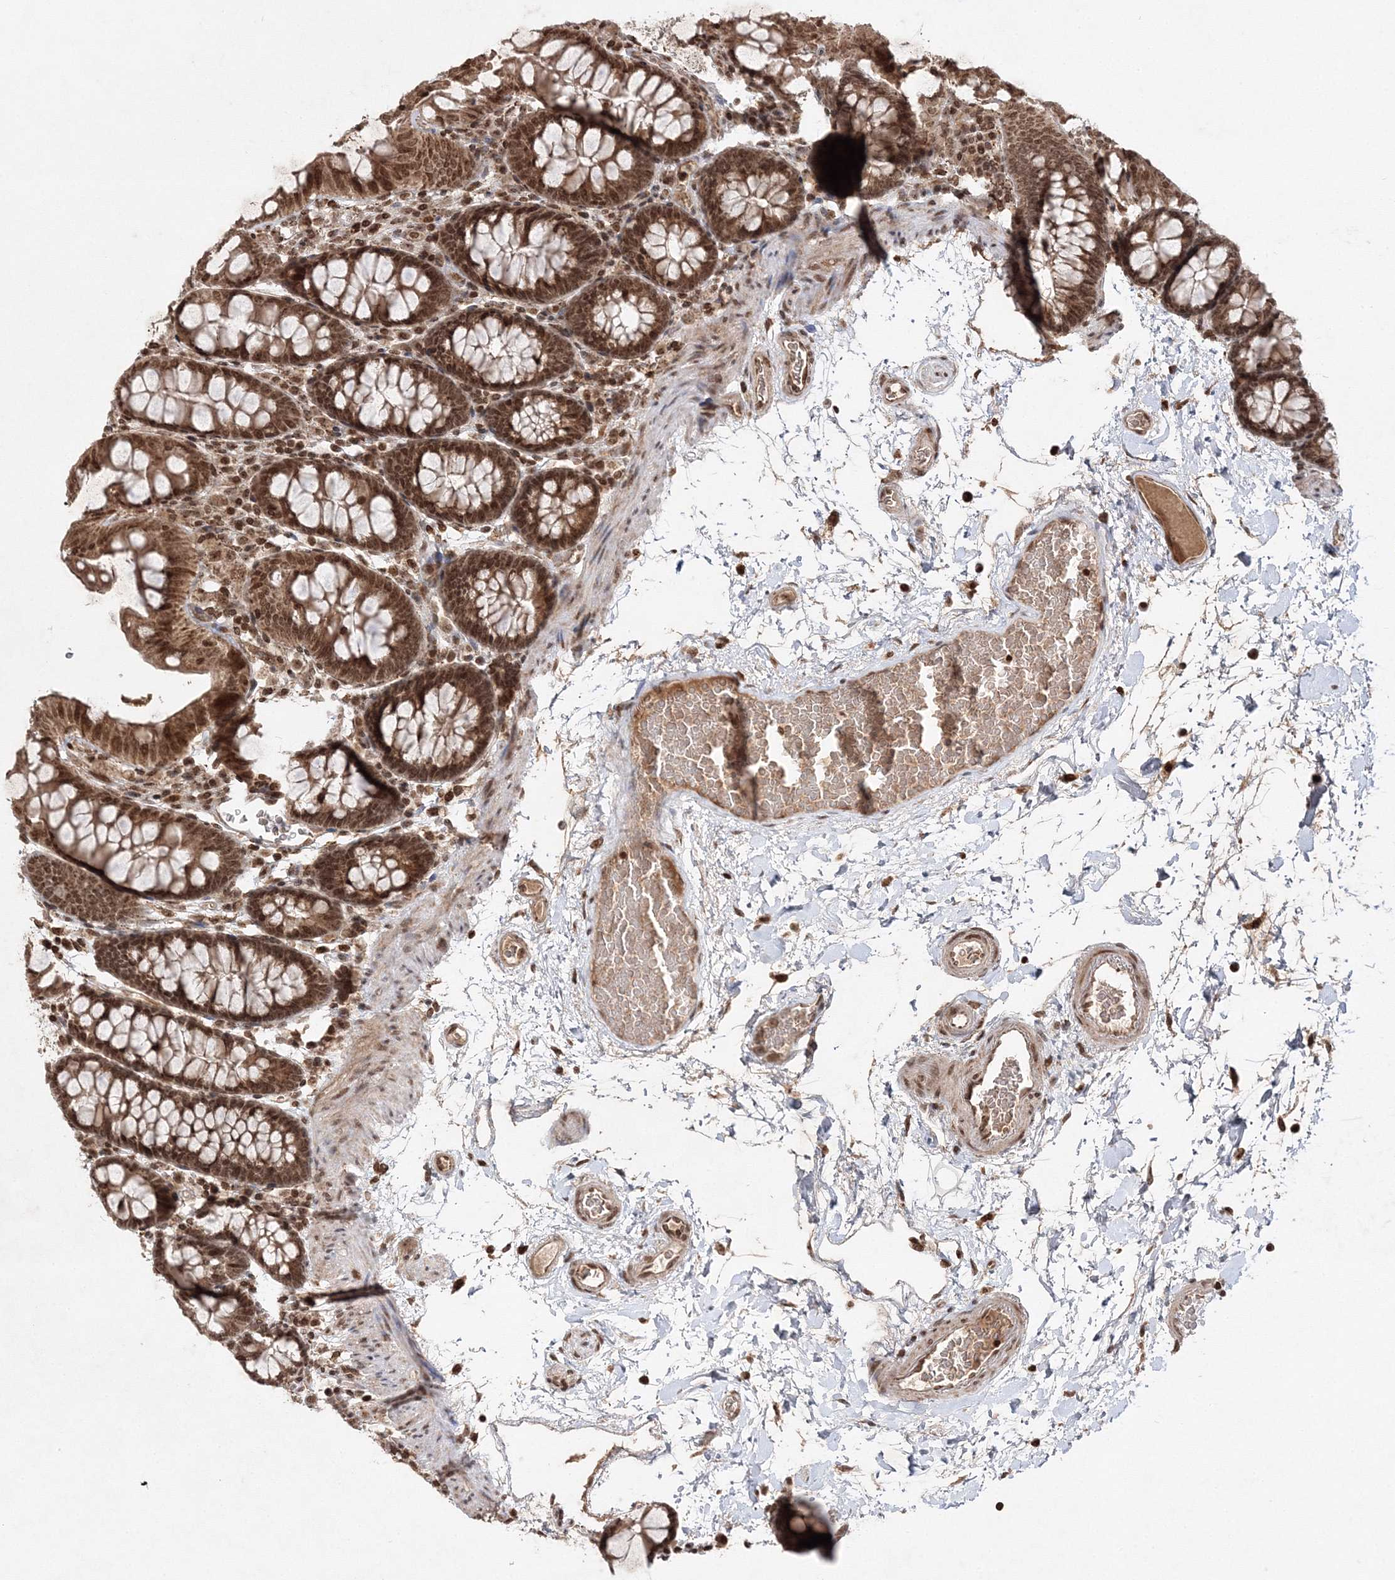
{"staining": {"intensity": "strong", "quantity": ">75%", "location": "cytoplasmic/membranous,nuclear"}, "tissue": "colon", "cell_type": "Endothelial cells", "image_type": "normal", "snomed": [{"axis": "morphology", "description": "Normal tissue, NOS"}, {"axis": "topography", "description": "Colon"}], "caption": "Protein analysis of benign colon displays strong cytoplasmic/membranous,nuclear positivity in approximately >75% of endothelial cells. The protein is shown in brown color, while the nuclei are stained blue.", "gene": "CARM1", "patient": {"sex": "male", "age": 75}}